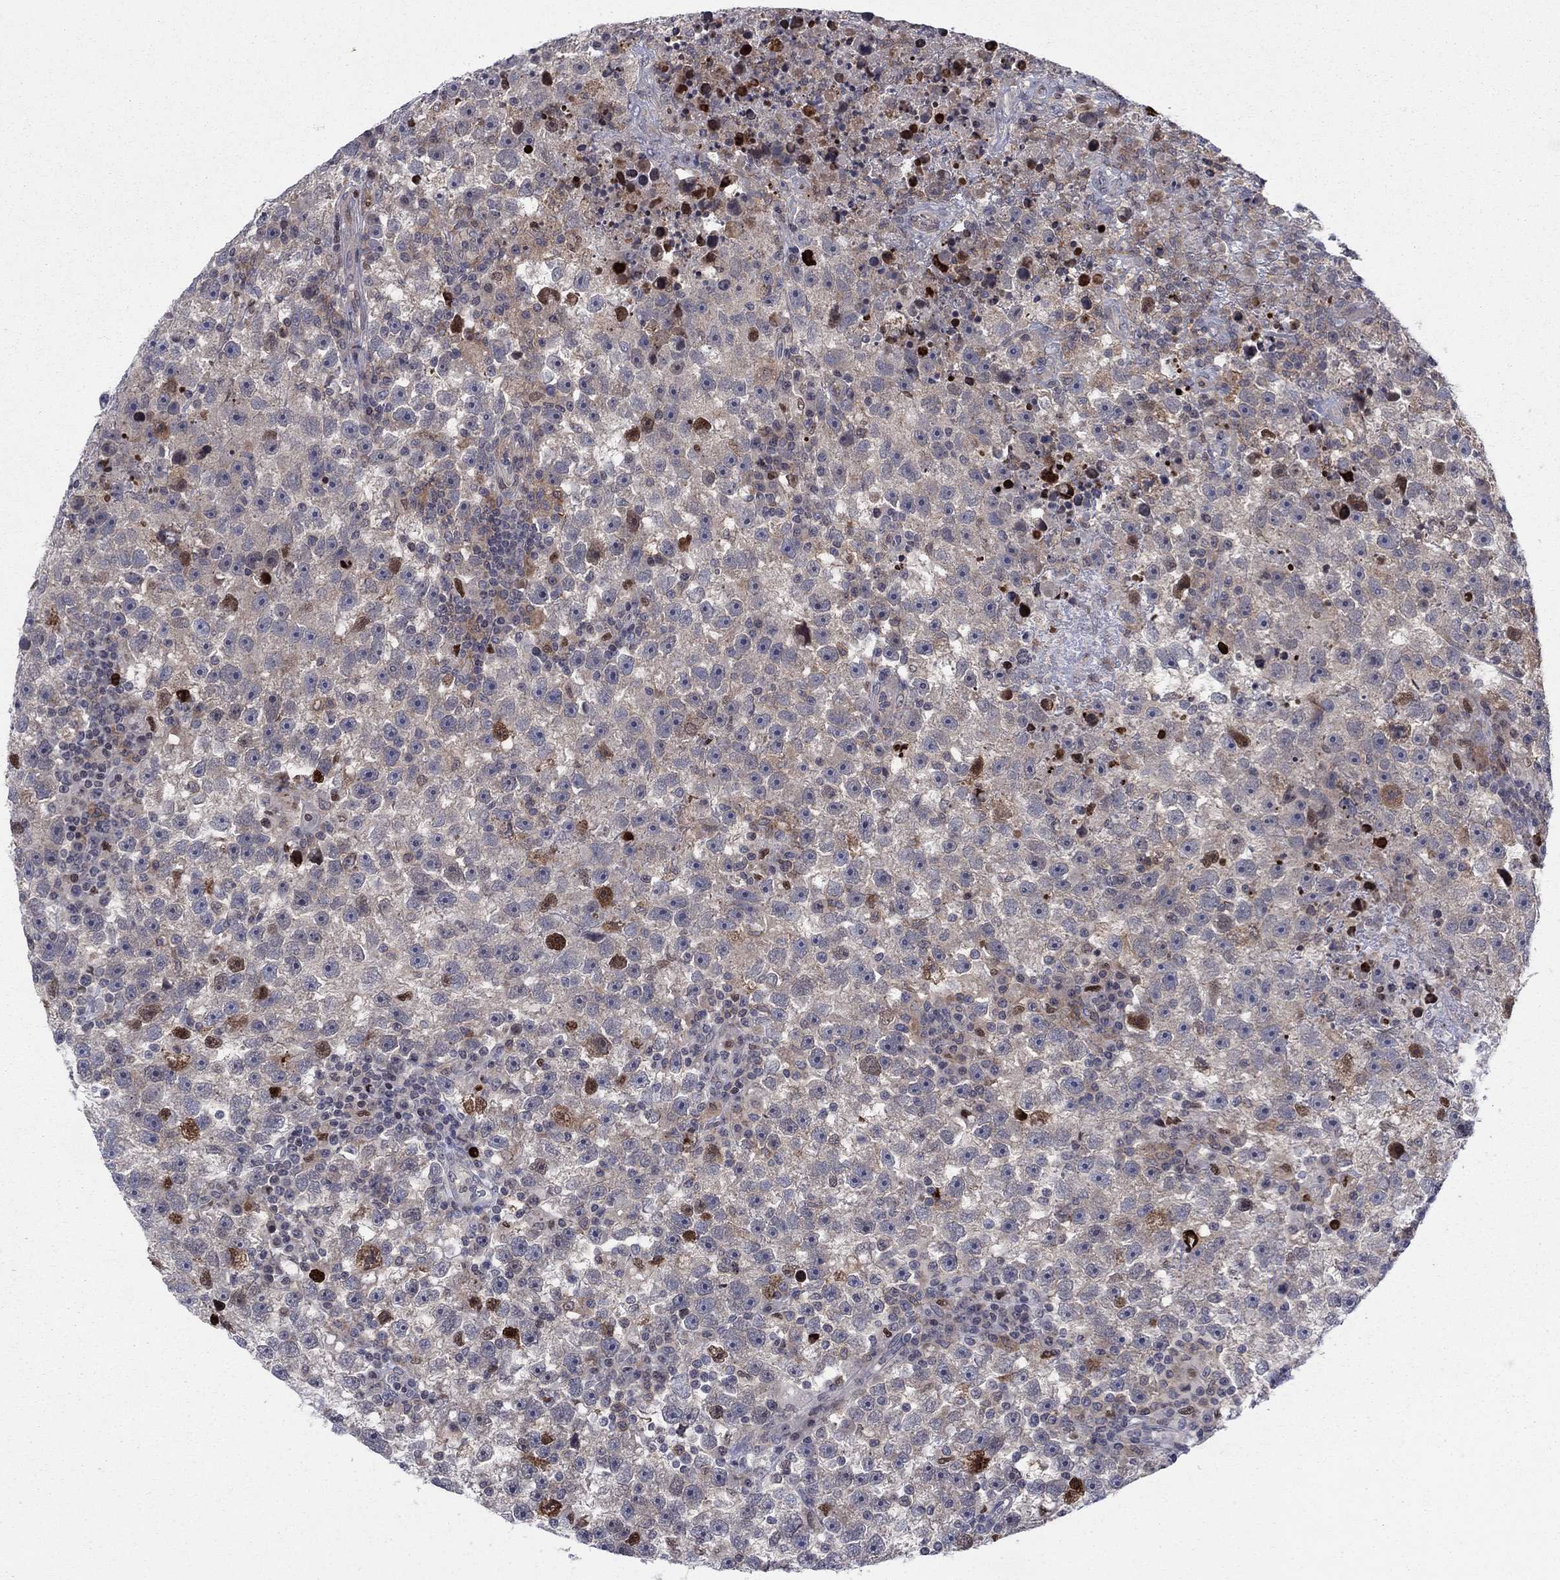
{"staining": {"intensity": "moderate", "quantity": "<25%", "location": "cytoplasmic/membranous"}, "tissue": "testis cancer", "cell_type": "Tumor cells", "image_type": "cancer", "snomed": [{"axis": "morphology", "description": "Seminoma, NOS"}, {"axis": "topography", "description": "Testis"}], "caption": "Immunohistochemical staining of testis cancer (seminoma) shows low levels of moderate cytoplasmic/membranous staining in approximately <25% of tumor cells.", "gene": "ZNHIT3", "patient": {"sex": "male", "age": 47}}